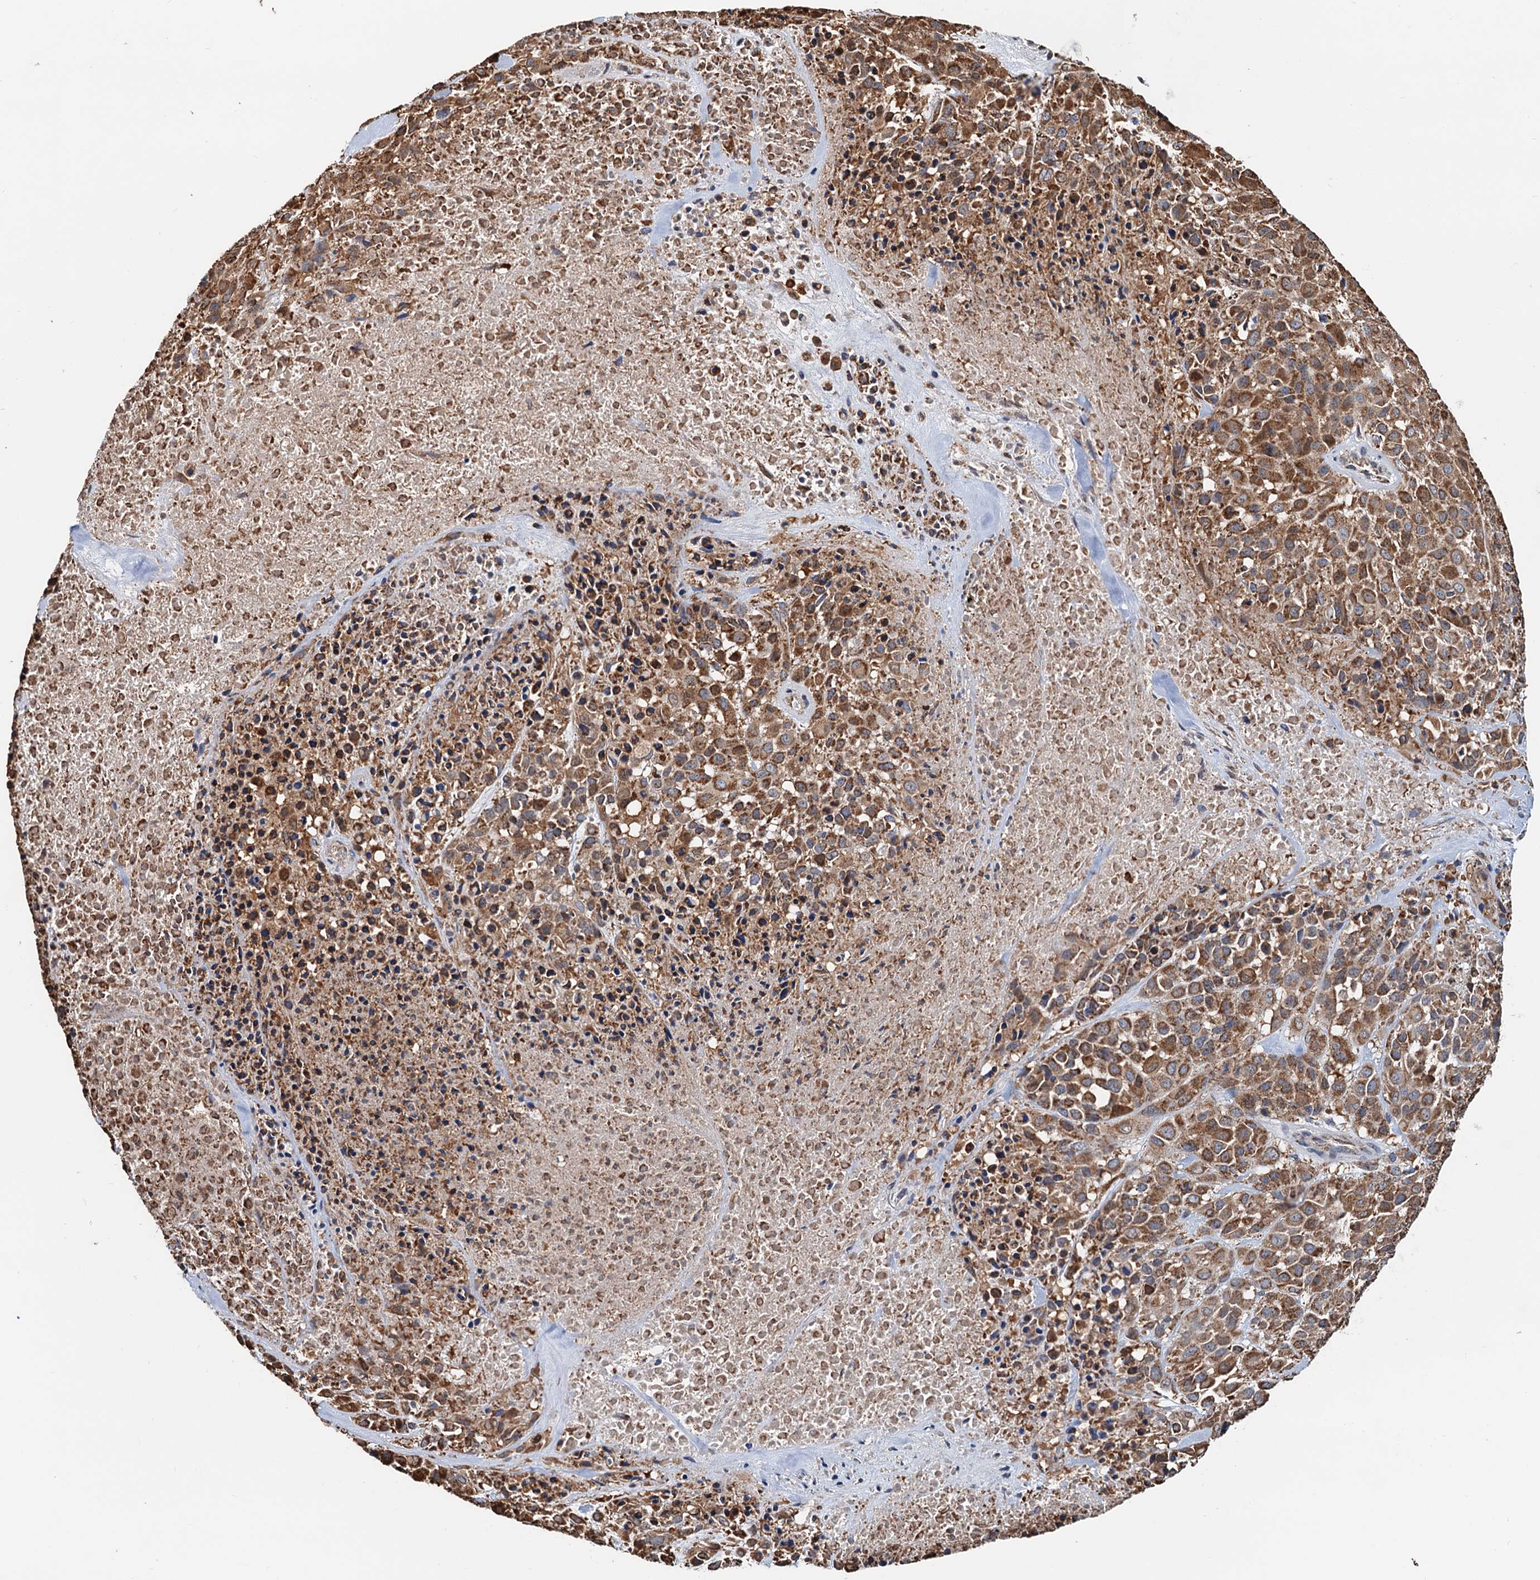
{"staining": {"intensity": "moderate", "quantity": ">75%", "location": "cytoplasmic/membranous"}, "tissue": "melanoma", "cell_type": "Tumor cells", "image_type": "cancer", "snomed": [{"axis": "morphology", "description": "Malignant melanoma, Metastatic site"}, {"axis": "topography", "description": "Skin"}], "caption": "IHC staining of malignant melanoma (metastatic site), which displays medium levels of moderate cytoplasmic/membranous staining in approximately >75% of tumor cells indicating moderate cytoplasmic/membranous protein expression. The staining was performed using DAB (3,3'-diaminobenzidine) (brown) for protein detection and nuclei were counterstained in hematoxylin (blue).", "gene": "AAGAB", "patient": {"sex": "female", "age": 81}}